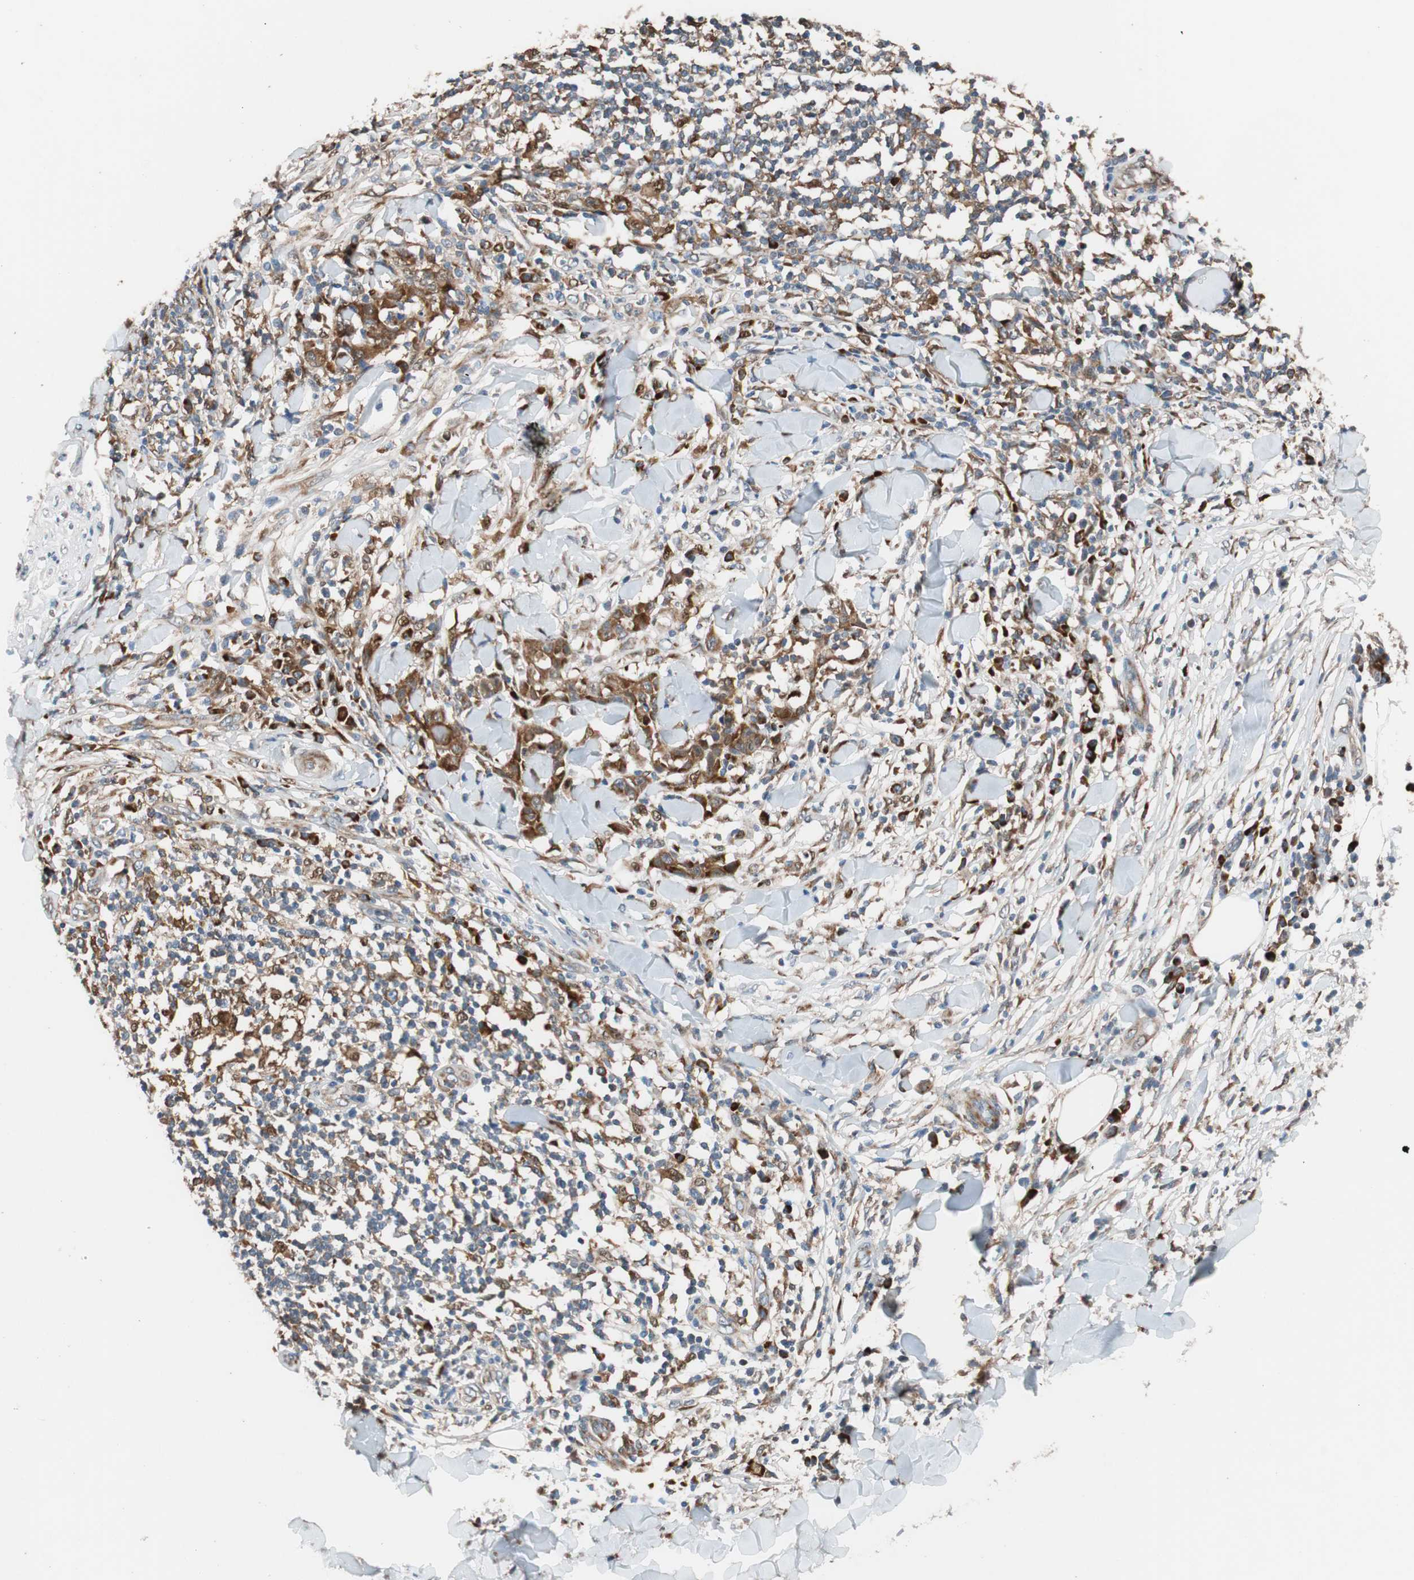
{"staining": {"intensity": "strong", "quantity": ">75%", "location": "cytoplasmic/membranous"}, "tissue": "skin cancer", "cell_type": "Tumor cells", "image_type": "cancer", "snomed": [{"axis": "morphology", "description": "Squamous cell carcinoma, NOS"}, {"axis": "topography", "description": "Skin"}], "caption": "Human skin cancer stained for a protein (brown) displays strong cytoplasmic/membranous positive staining in approximately >75% of tumor cells.", "gene": "FAAH", "patient": {"sex": "male", "age": 24}}